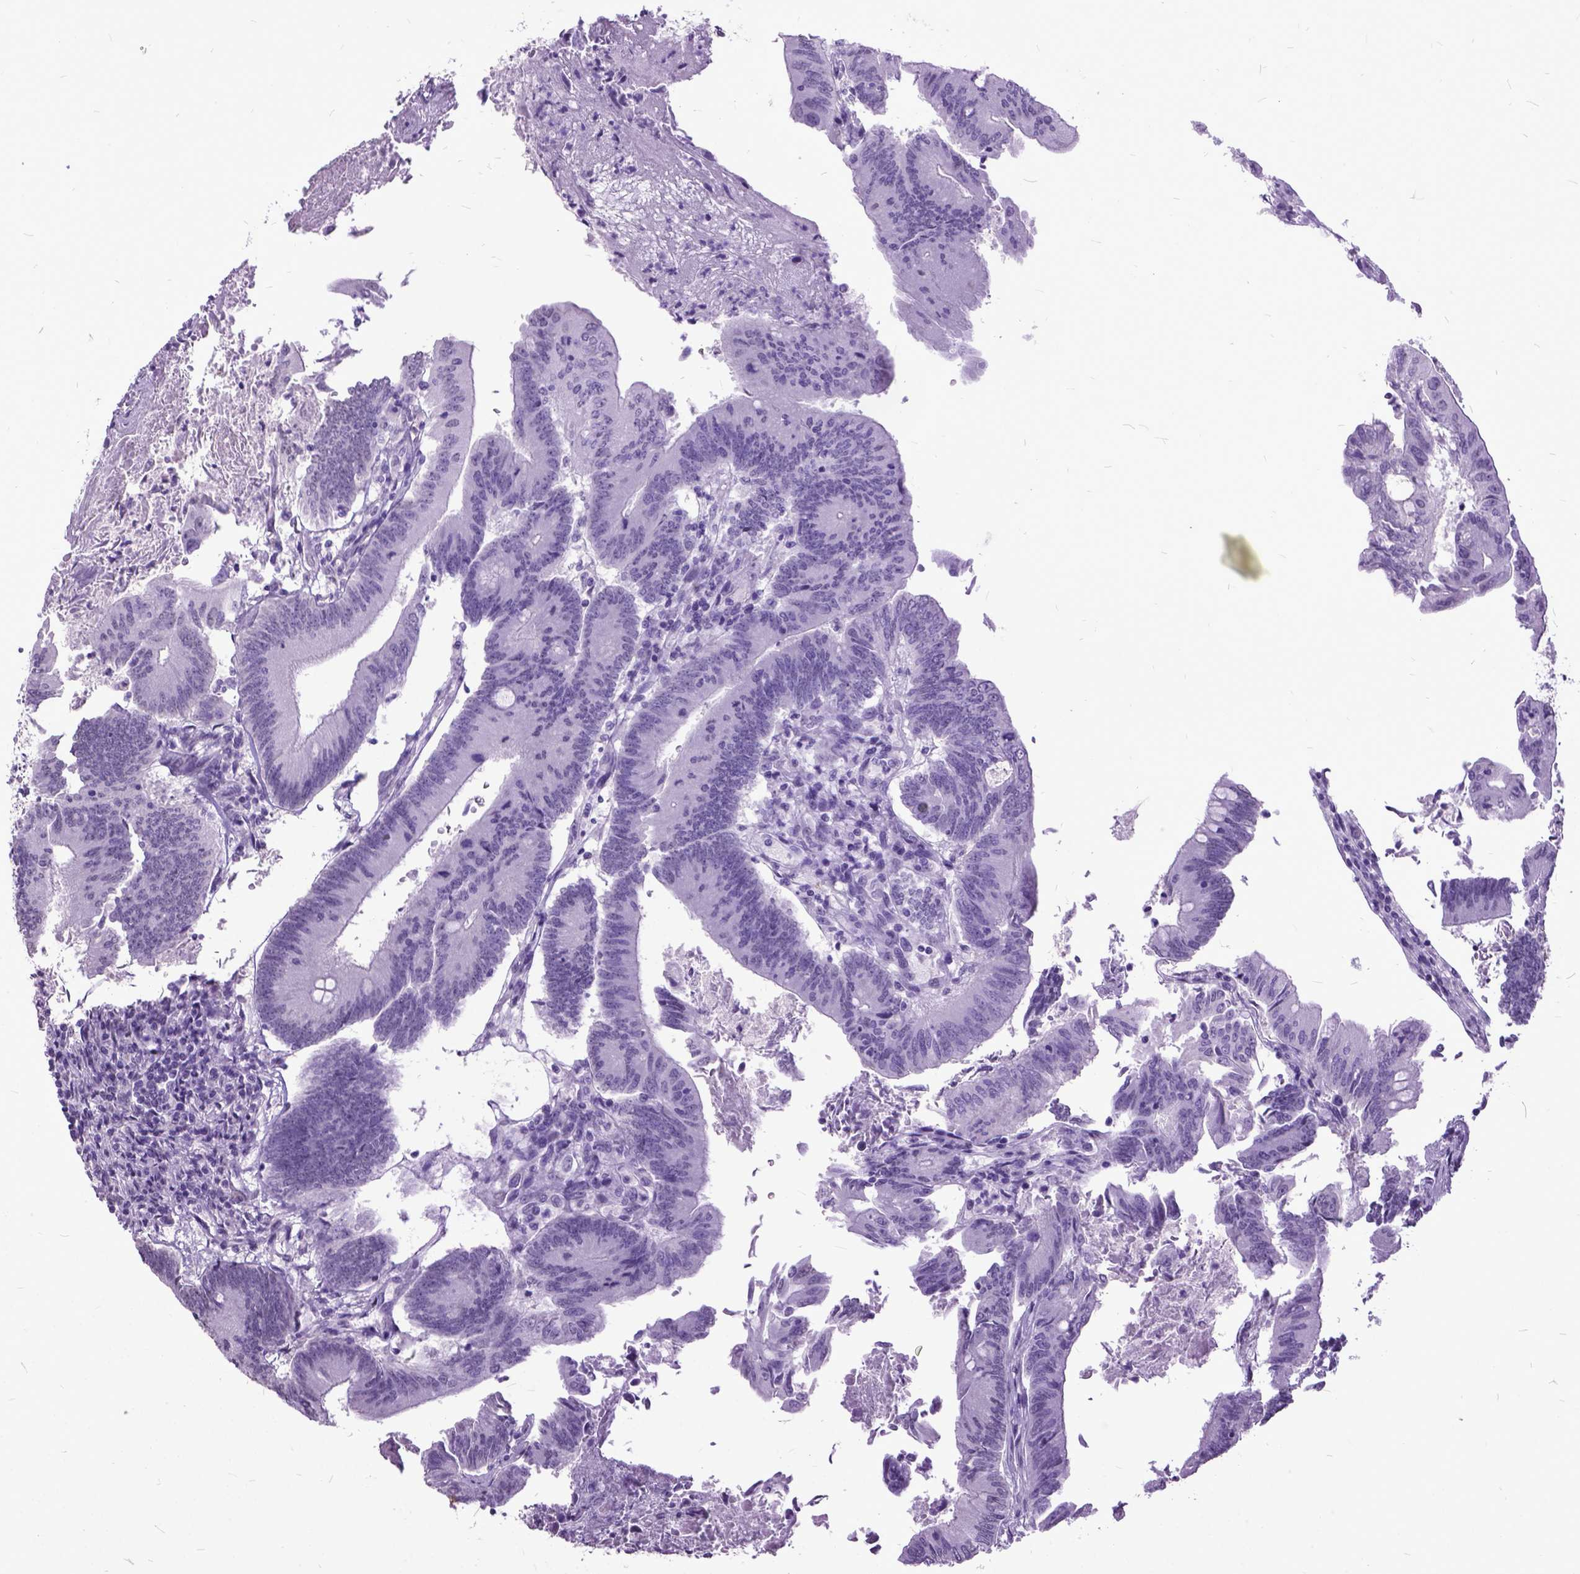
{"staining": {"intensity": "negative", "quantity": "none", "location": "none"}, "tissue": "colorectal cancer", "cell_type": "Tumor cells", "image_type": "cancer", "snomed": [{"axis": "morphology", "description": "Adenocarcinoma, NOS"}, {"axis": "topography", "description": "Colon"}], "caption": "The histopathology image exhibits no staining of tumor cells in colorectal cancer (adenocarcinoma). (DAB IHC visualized using brightfield microscopy, high magnification).", "gene": "MARCHF10", "patient": {"sex": "female", "age": 70}}